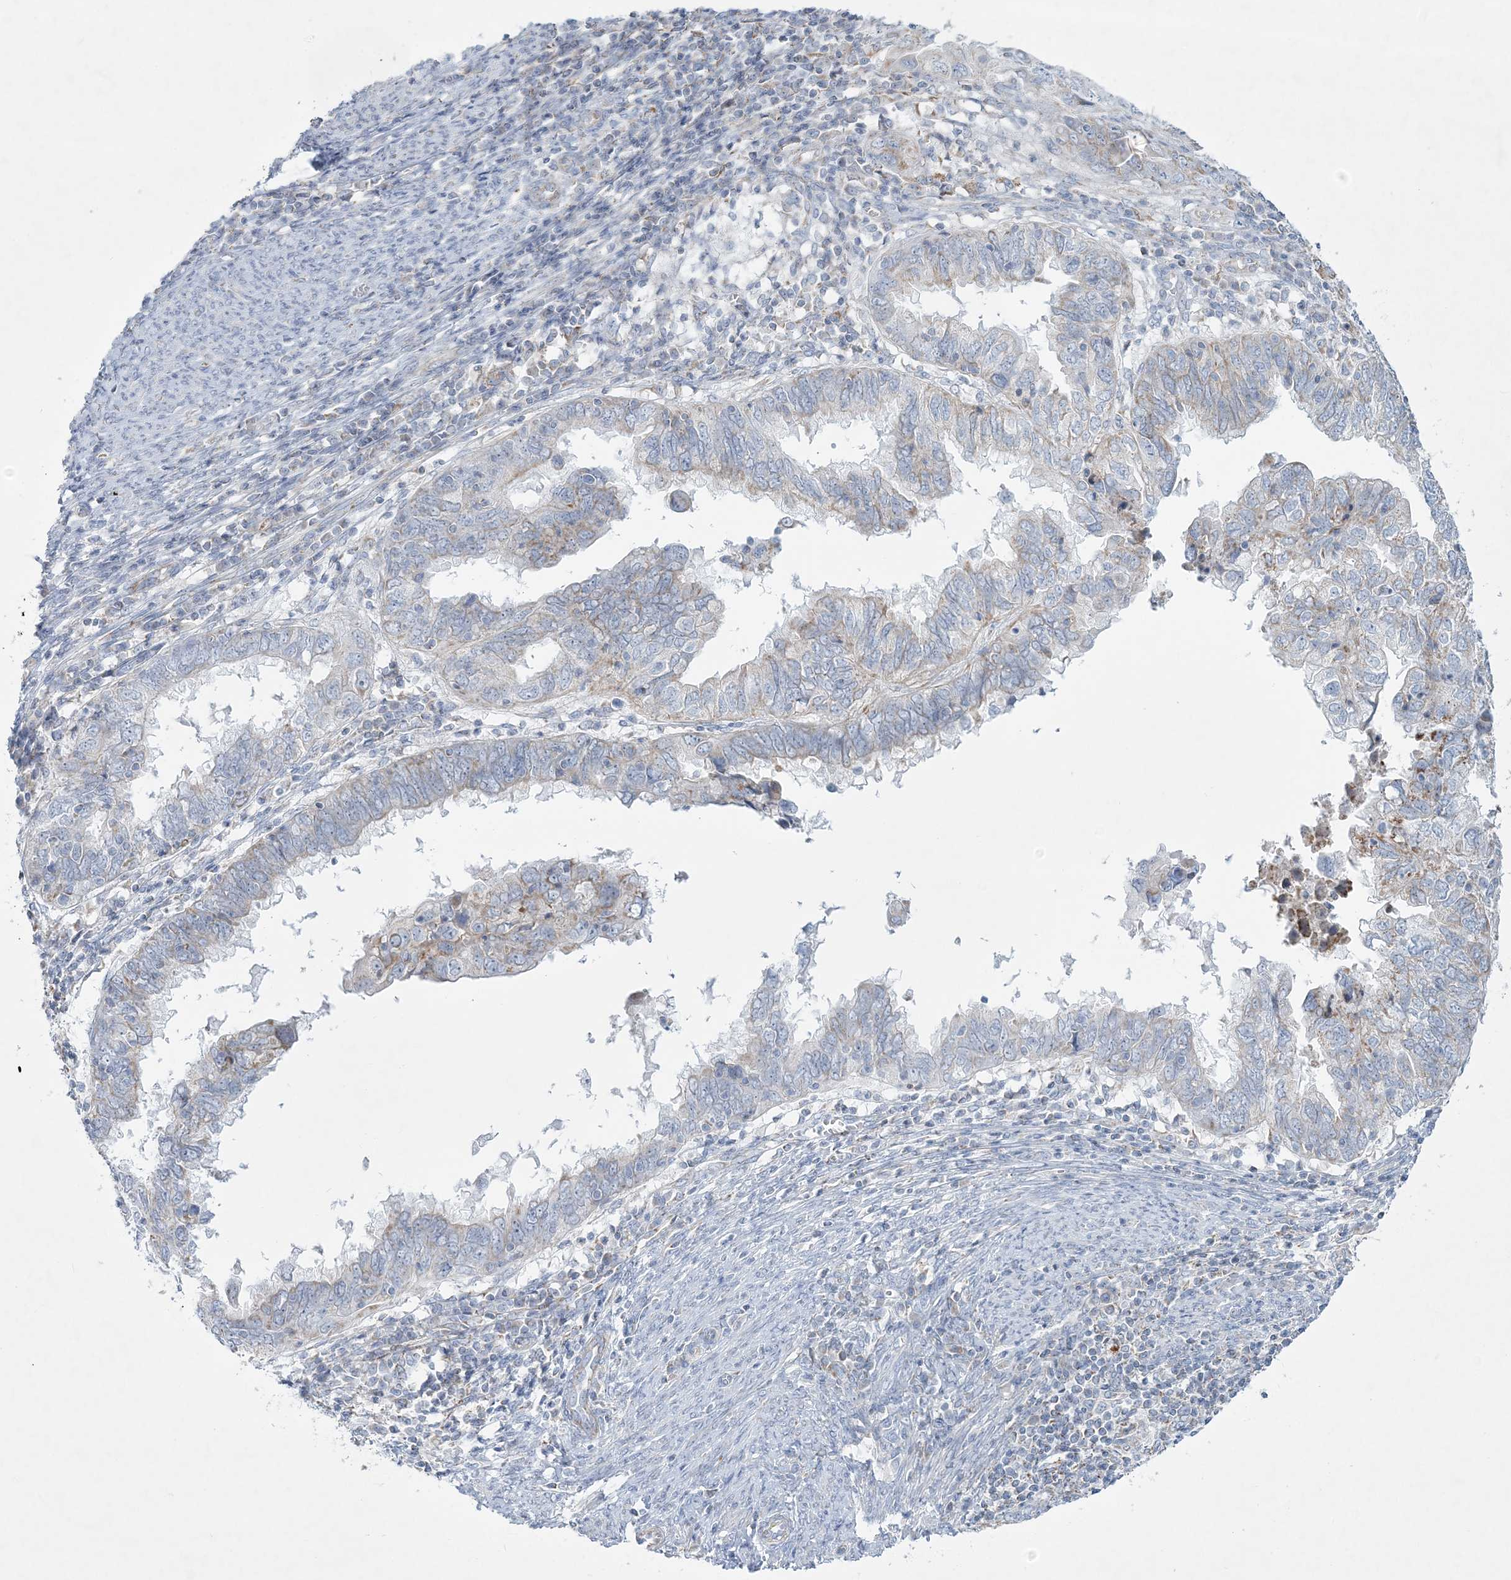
{"staining": {"intensity": "negative", "quantity": "none", "location": "none"}, "tissue": "endometrial cancer", "cell_type": "Tumor cells", "image_type": "cancer", "snomed": [{"axis": "morphology", "description": "Adenocarcinoma, NOS"}, {"axis": "topography", "description": "Uterus"}], "caption": "Immunohistochemical staining of endometrial cancer demonstrates no significant staining in tumor cells. Nuclei are stained in blue.", "gene": "TBC1D7", "patient": {"sex": "female", "age": 77}}